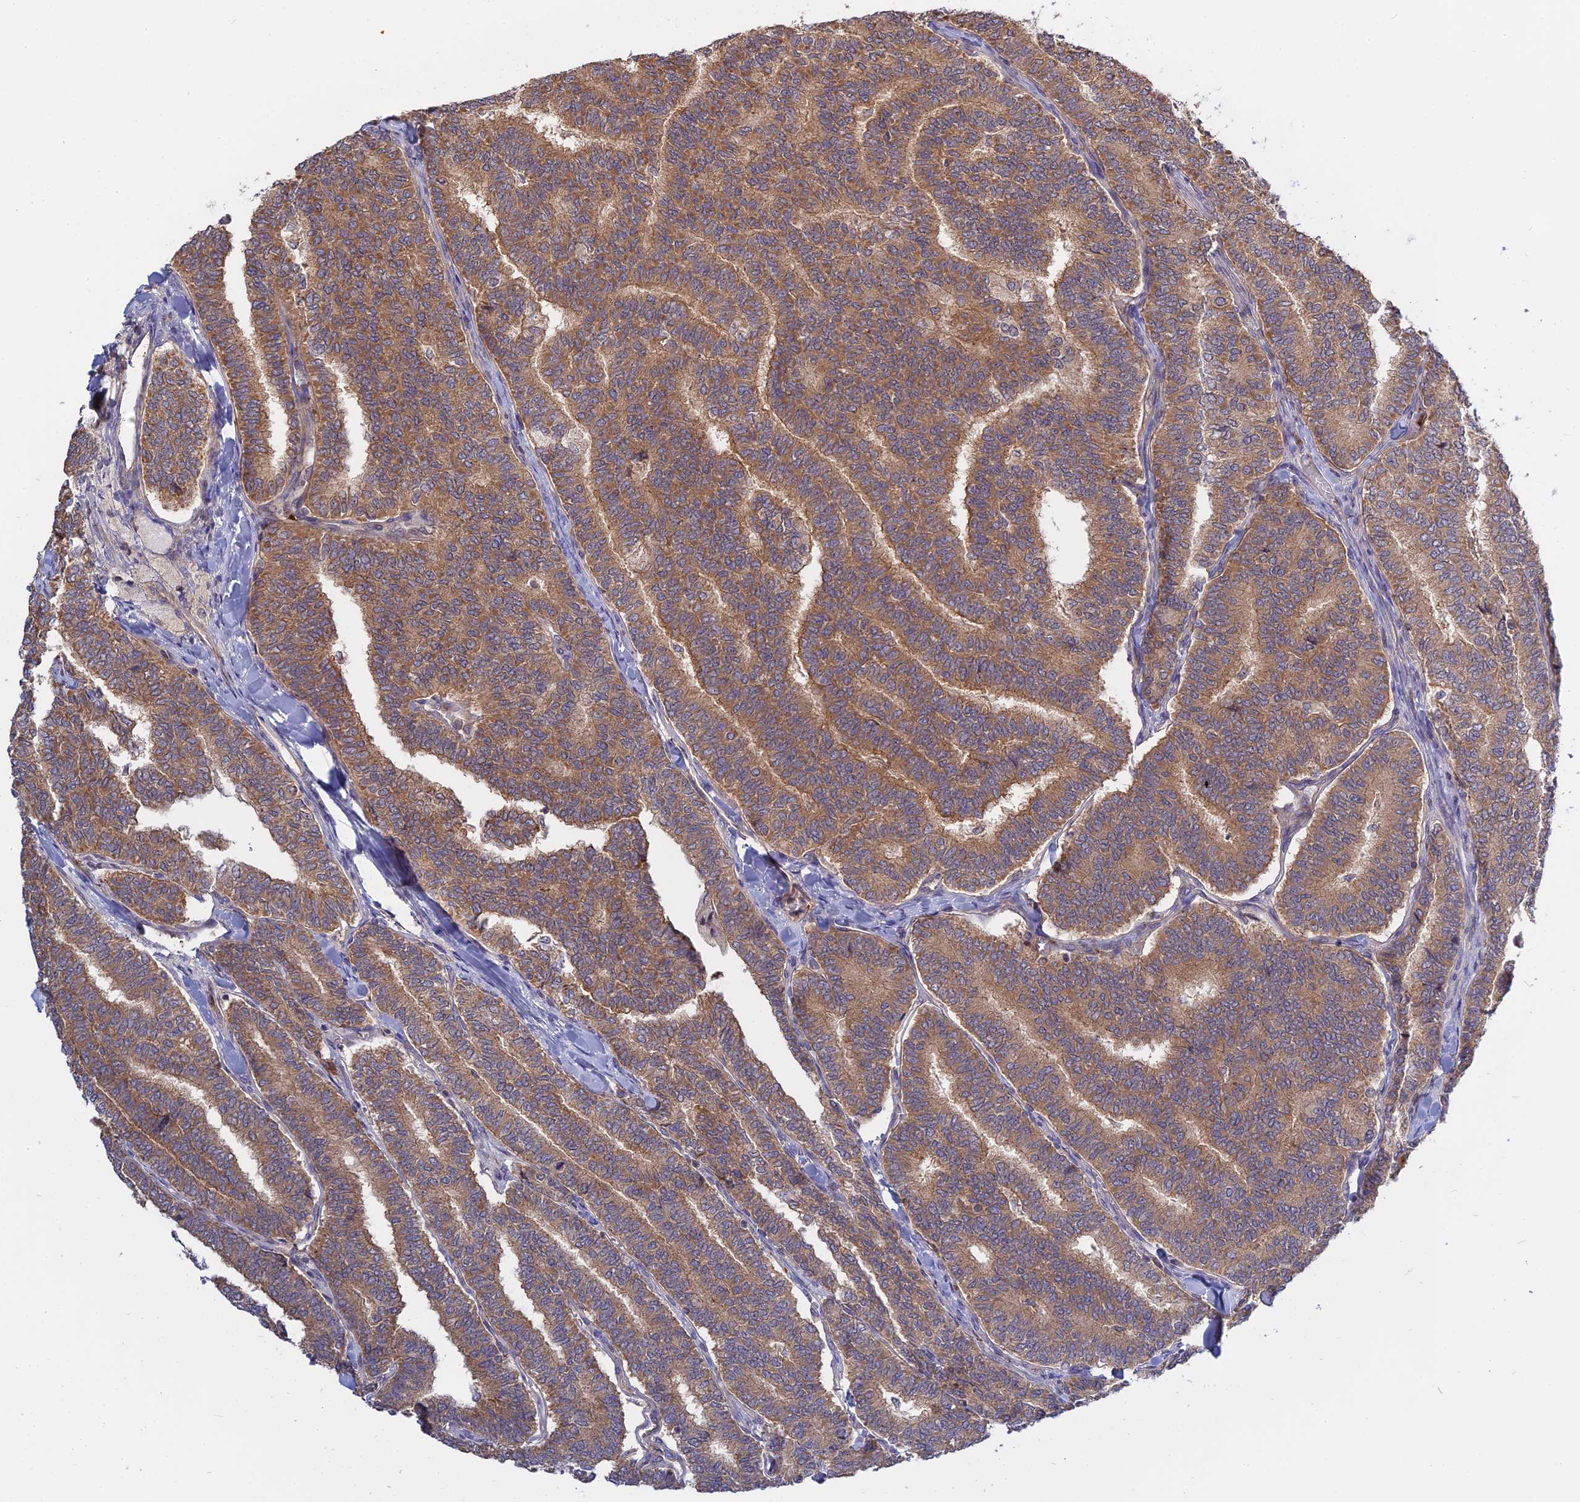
{"staining": {"intensity": "moderate", "quantity": ">75%", "location": "cytoplasmic/membranous"}, "tissue": "thyroid cancer", "cell_type": "Tumor cells", "image_type": "cancer", "snomed": [{"axis": "morphology", "description": "Papillary adenocarcinoma, NOS"}, {"axis": "topography", "description": "Thyroid gland"}], "caption": "Human papillary adenocarcinoma (thyroid) stained with a brown dye shows moderate cytoplasmic/membranous positive expression in about >75% of tumor cells.", "gene": "IL21R", "patient": {"sex": "female", "age": 35}}